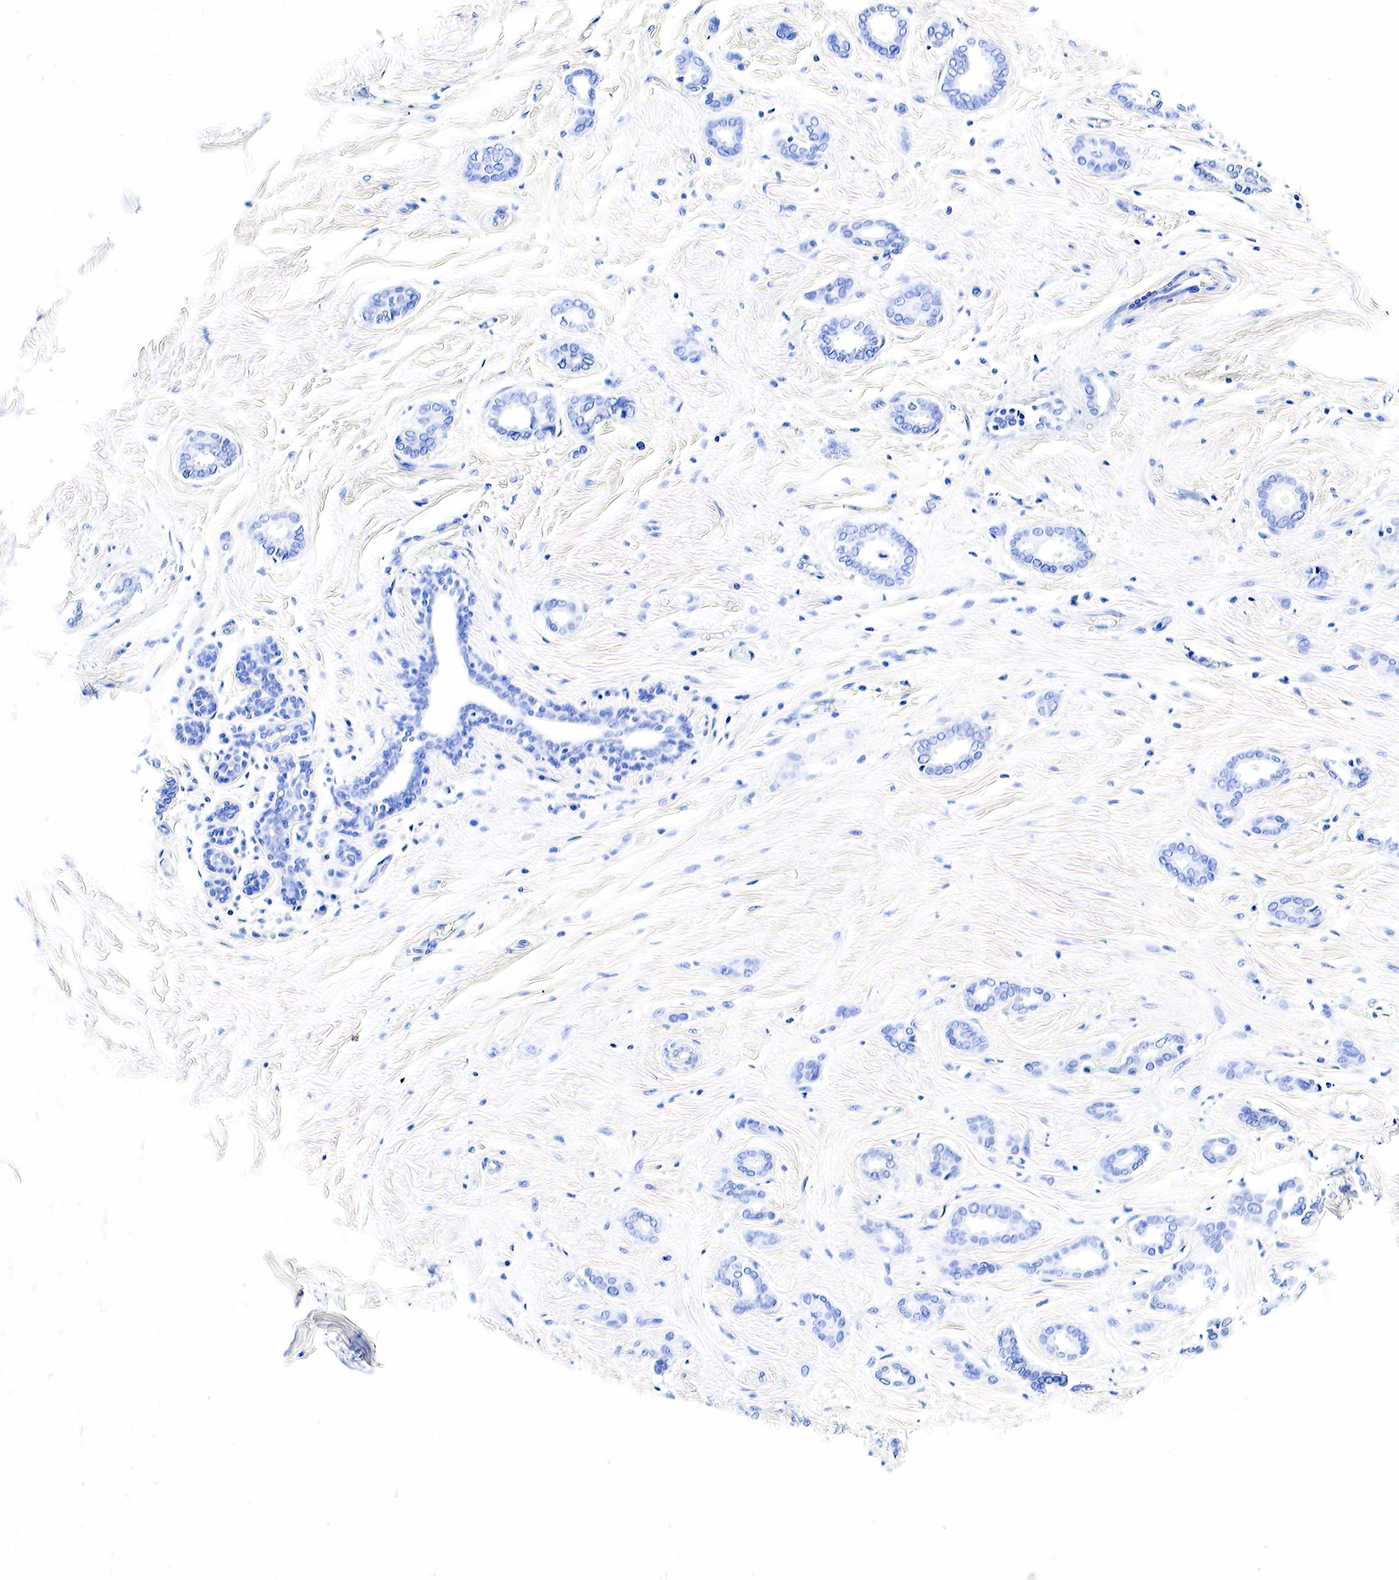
{"staining": {"intensity": "negative", "quantity": "none", "location": "none"}, "tissue": "breast cancer", "cell_type": "Tumor cells", "image_type": "cancer", "snomed": [{"axis": "morphology", "description": "Duct carcinoma"}, {"axis": "topography", "description": "Breast"}], "caption": "Tumor cells are negative for brown protein staining in breast cancer (infiltrating ductal carcinoma). Brightfield microscopy of IHC stained with DAB (3,3'-diaminobenzidine) (brown) and hematoxylin (blue), captured at high magnification.", "gene": "GAST", "patient": {"sex": "female", "age": 50}}